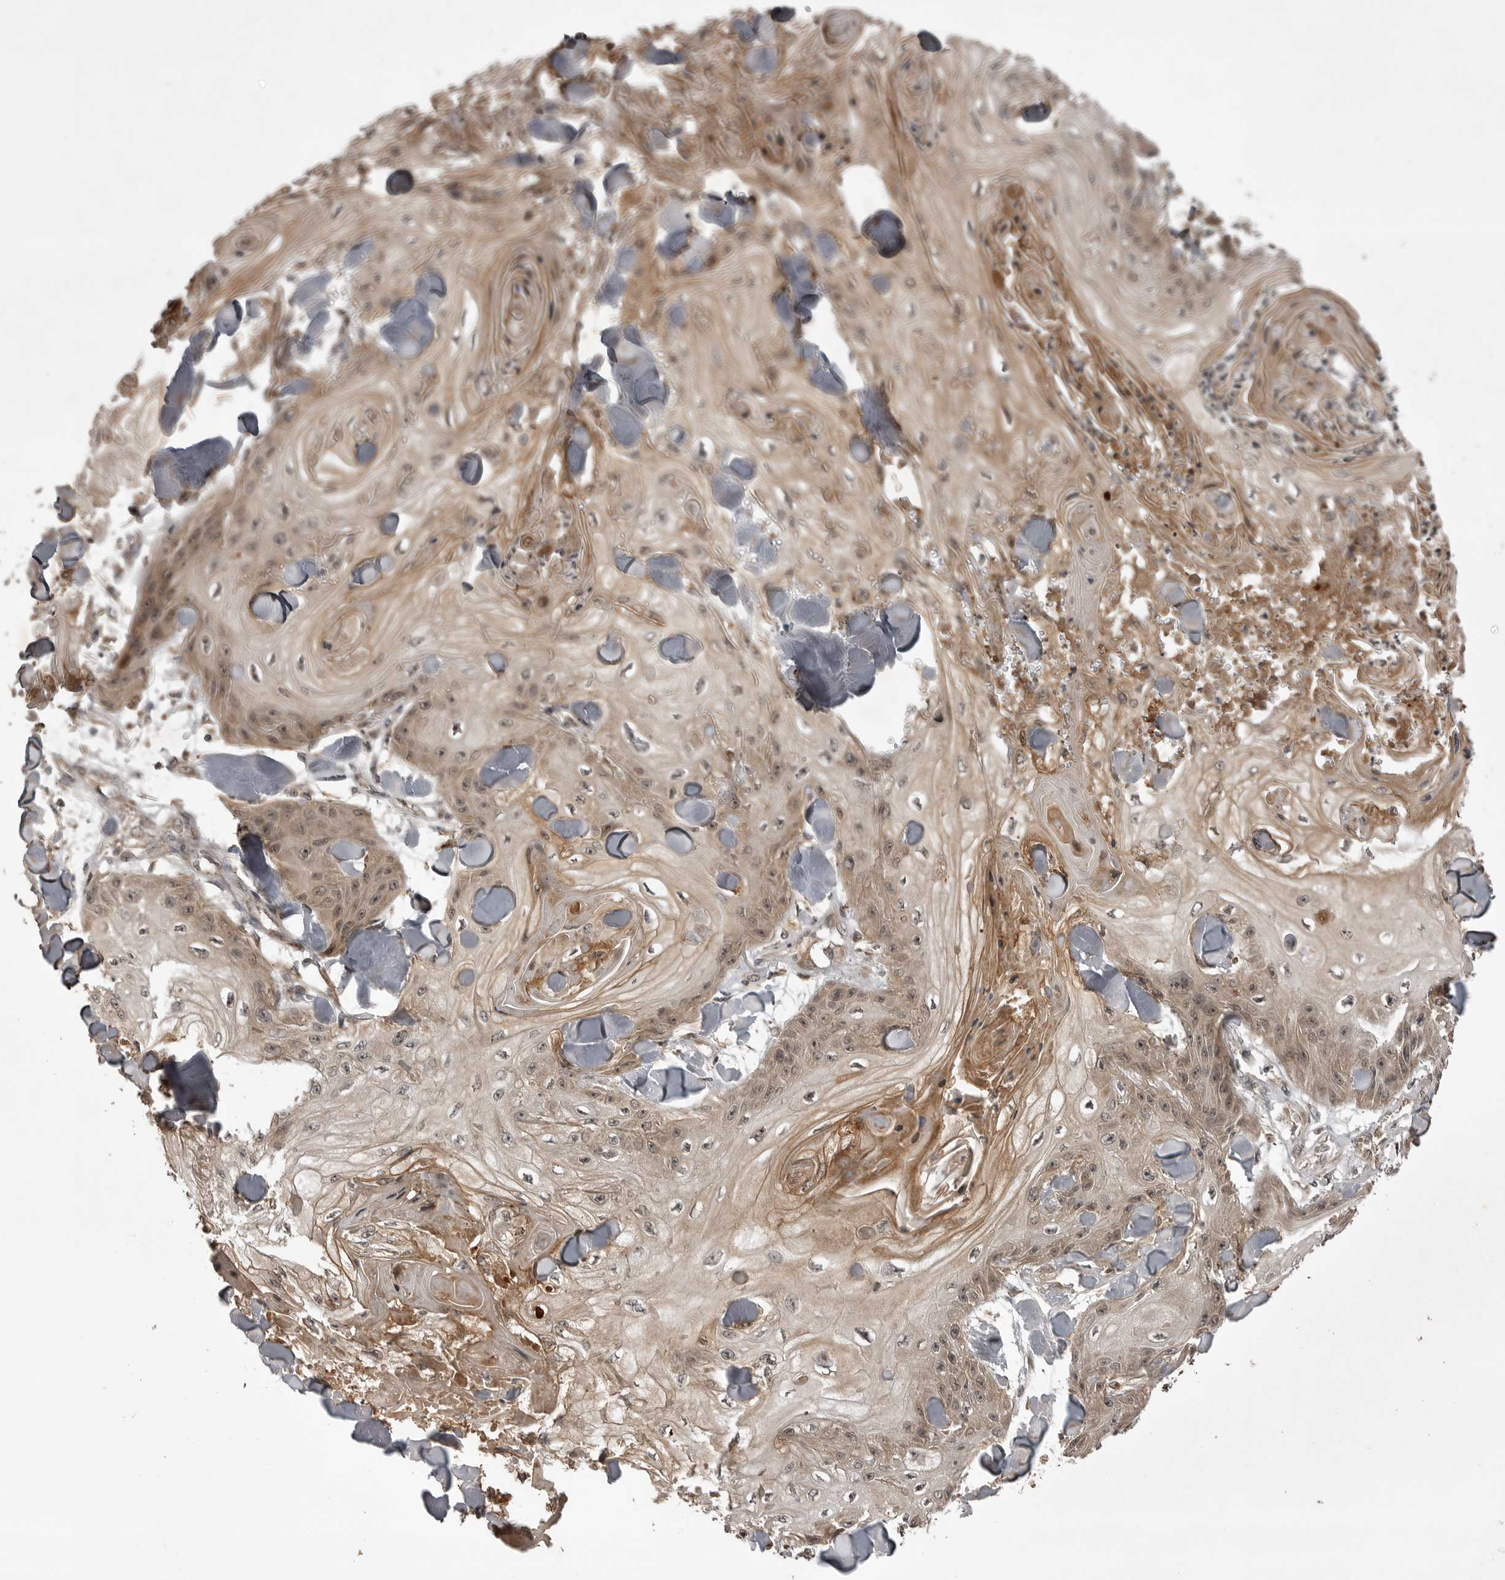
{"staining": {"intensity": "weak", "quantity": "25%-75%", "location": "cytoplasmic/membranous"}, "tissue": "skin cancer", "cell_type": "Tumor cells", "image_type": "cancer", "snomed": [{"axis": "morphology", "description": "Squamous cell carcinoma, NOS"}, {"axis": "topography", "description": "Skin"}], "caption": "Skin cancer was stained to show a protein in brown. There is low levels of weak cytoplasmic/membranous positivity in approximately 25%-75% of tumor cells. (DAB = brown stain, brightfield microscopy at high magnification).", "gene": "AKAP7", "patient": {"sex": "male", "age": 74}}